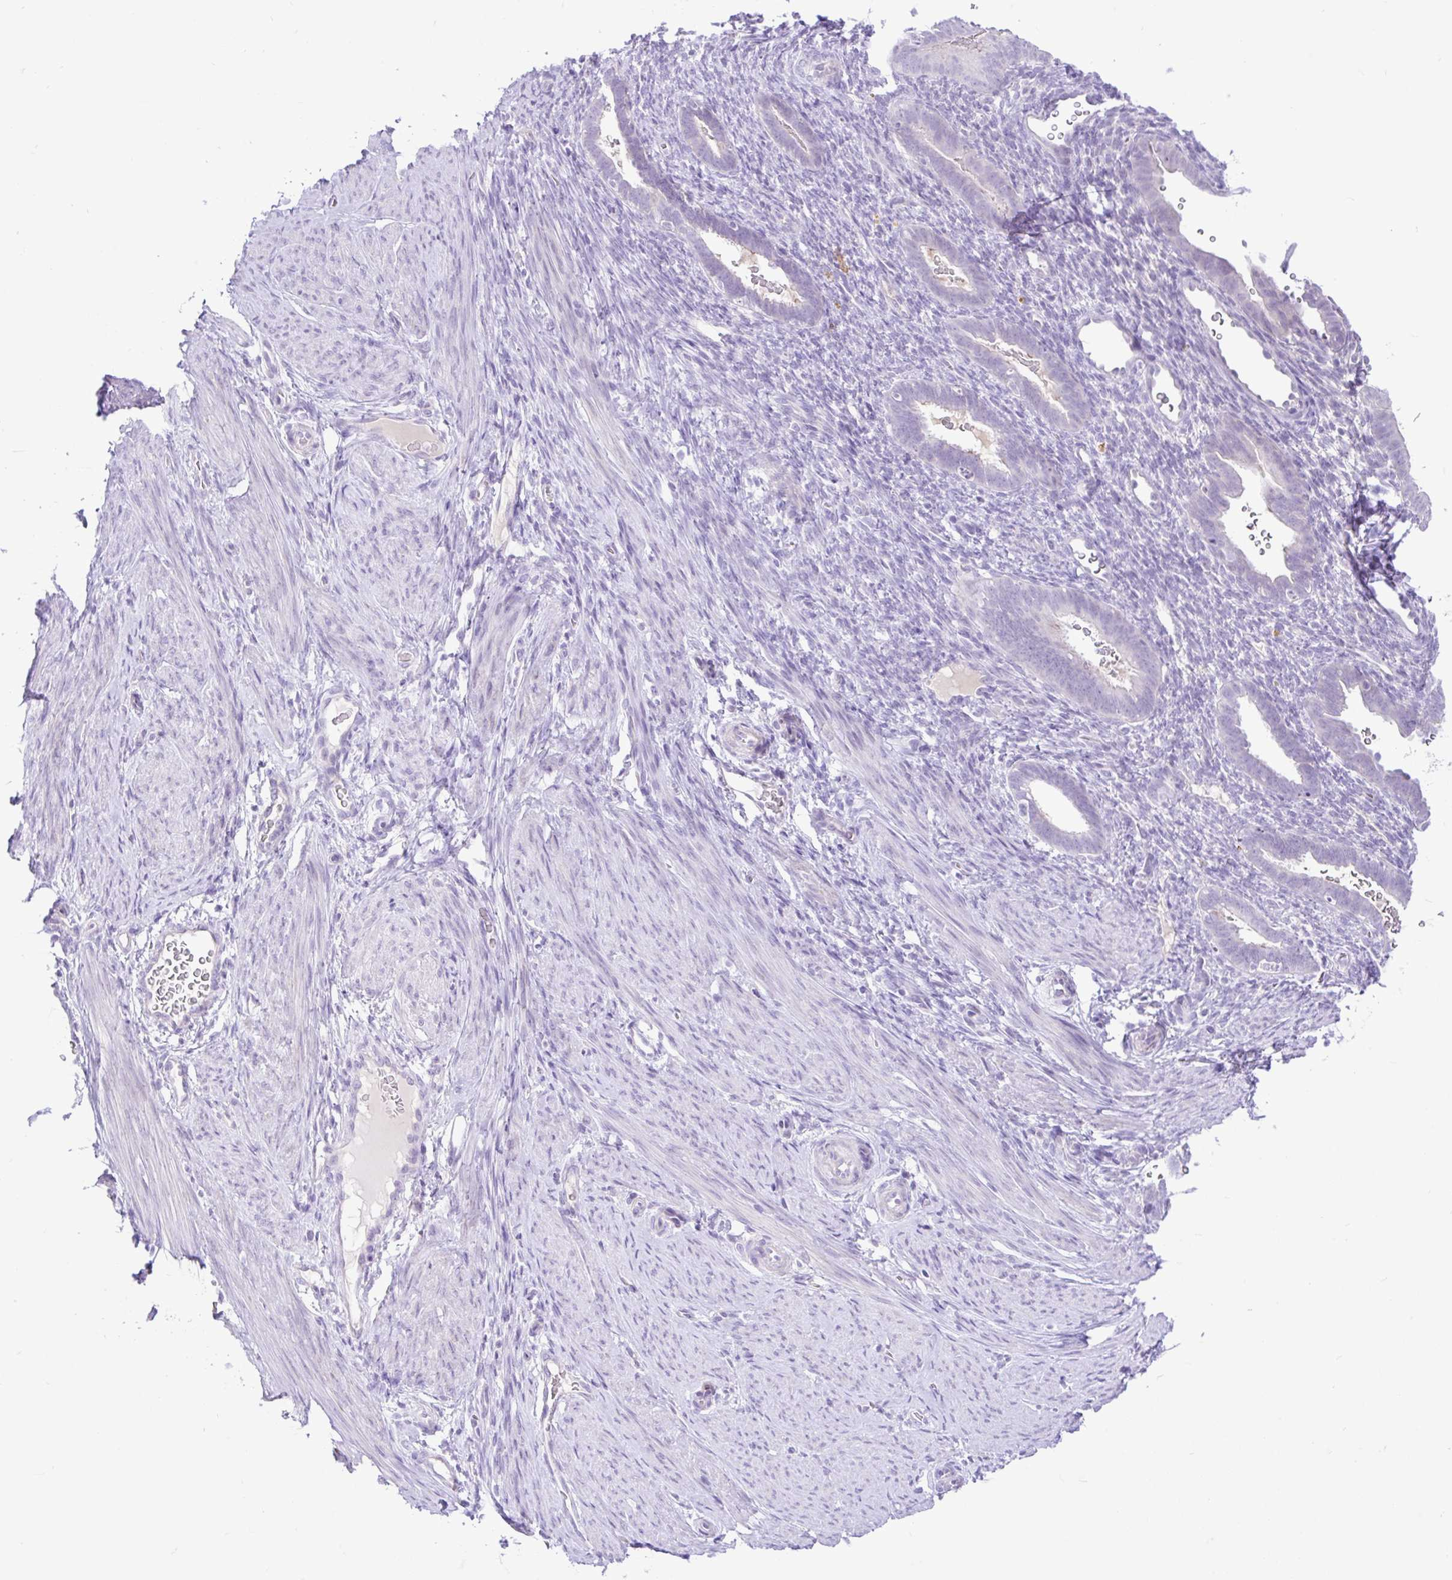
{"staining": {"intensity": "negative", "quantity": "none", "location": "none"}, "tissue": "endometrium", "cell_type": "Cells in endometrial stroma", "image_type": "normal", "snomed": [{"axis": "morphology", "description": "Normal tissue, NOS"}, {"axis": "topography", "description": "Endometrium"}], "caption": "Unremarkable endometrium was stained to show a protein in brown. There is no significant positivity in cells in endometrial stroma. Nuclei are stained in blue.", "gene": "ZNF101", "patient": {"sex": "female", "age": 34}}